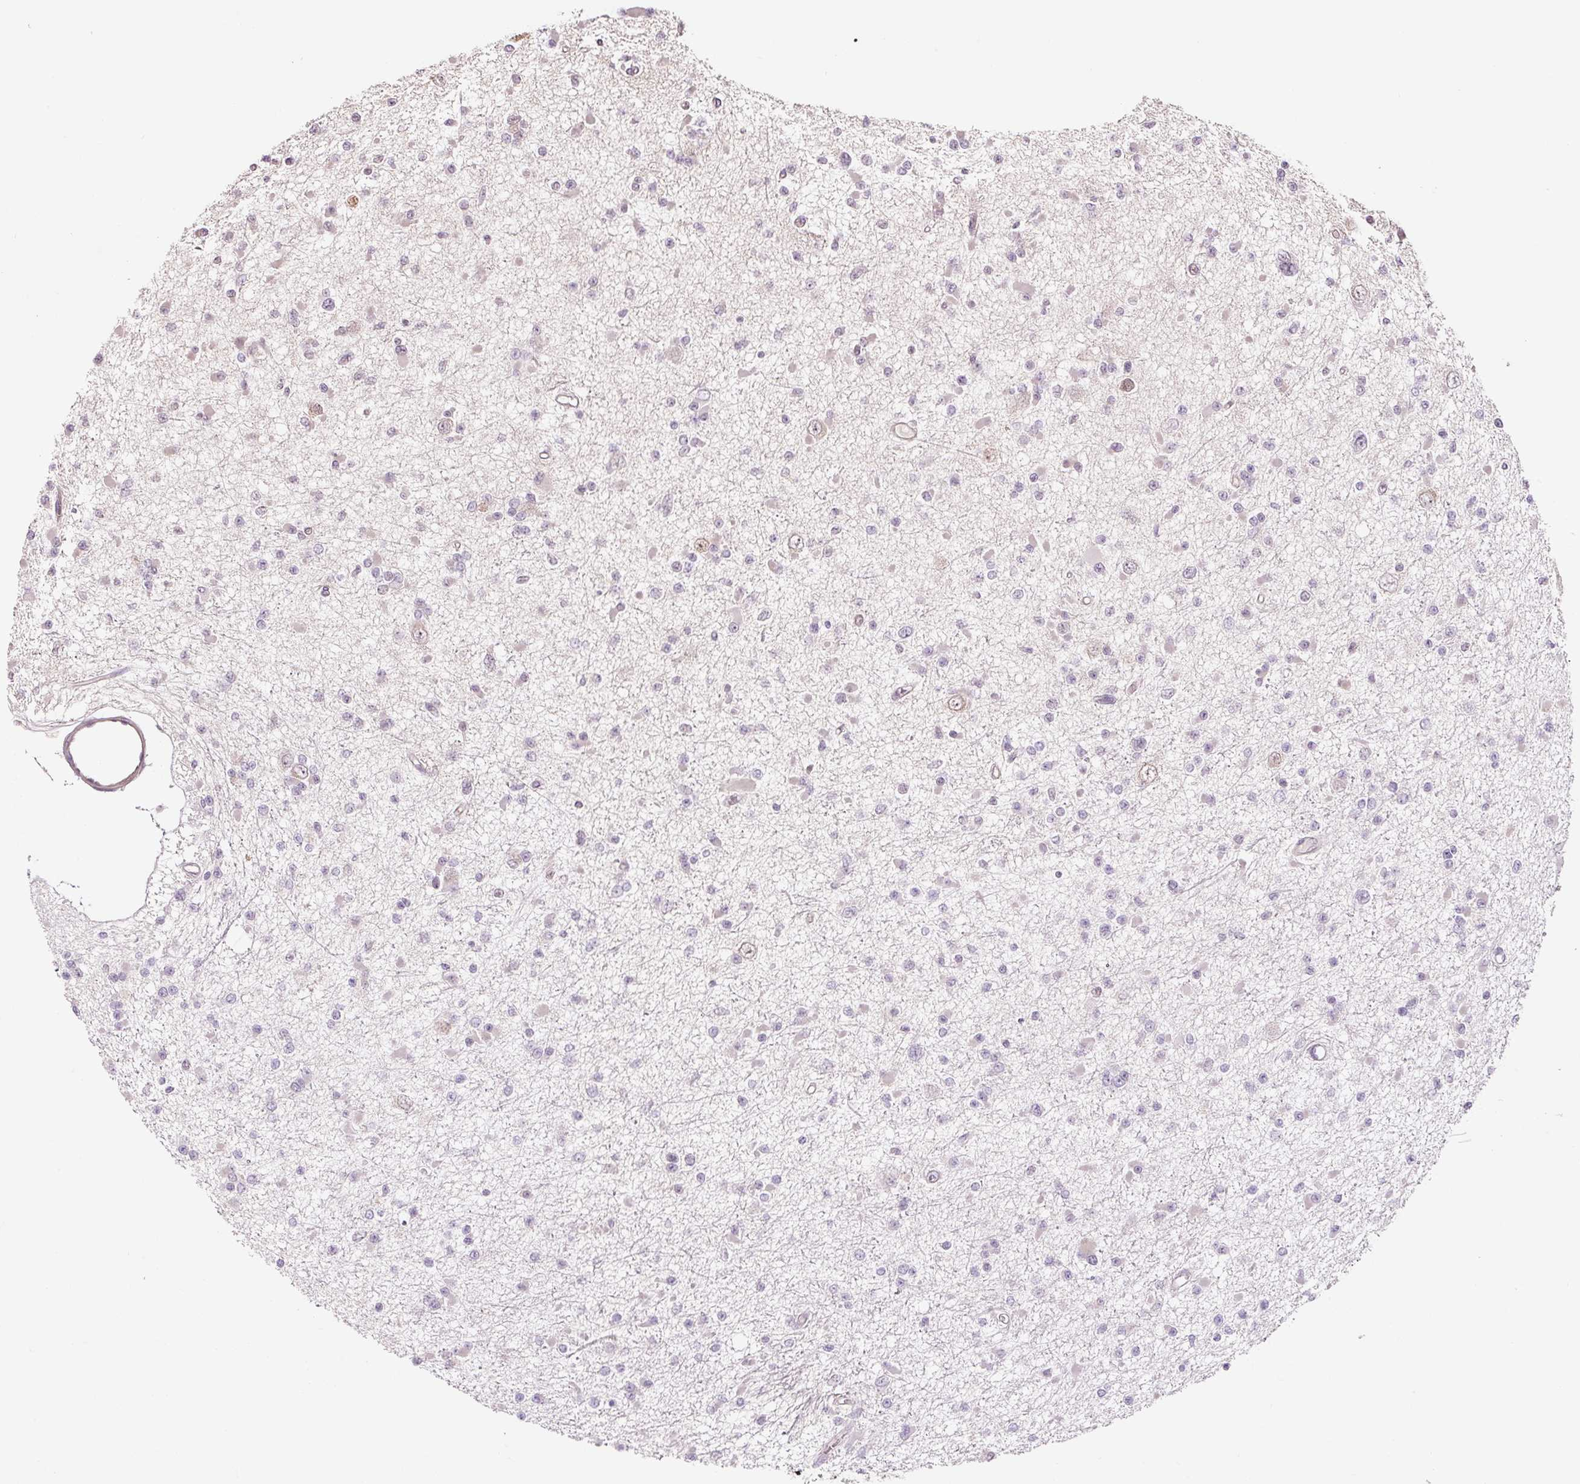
{"staining": {"intensity": "moderate", "quantity": "<25%", "location": "nuclear"}, "tissue": "glioma", "cell_type": "Tumor cells", "image_type": "cancer", "snomed": [{"axis": "morphology", "description": "Glioma, malignant, Low grade"}, {"axis": "topography", "description": "Brain"}], "caption": "Low-grade glioma (malignant) stained with a brown dye reveals moderate nuclear positive positivity in approximately <25% of tumor cells.", "gene": "FBXL14", "patient": {"sex": "female", "age": 22}}